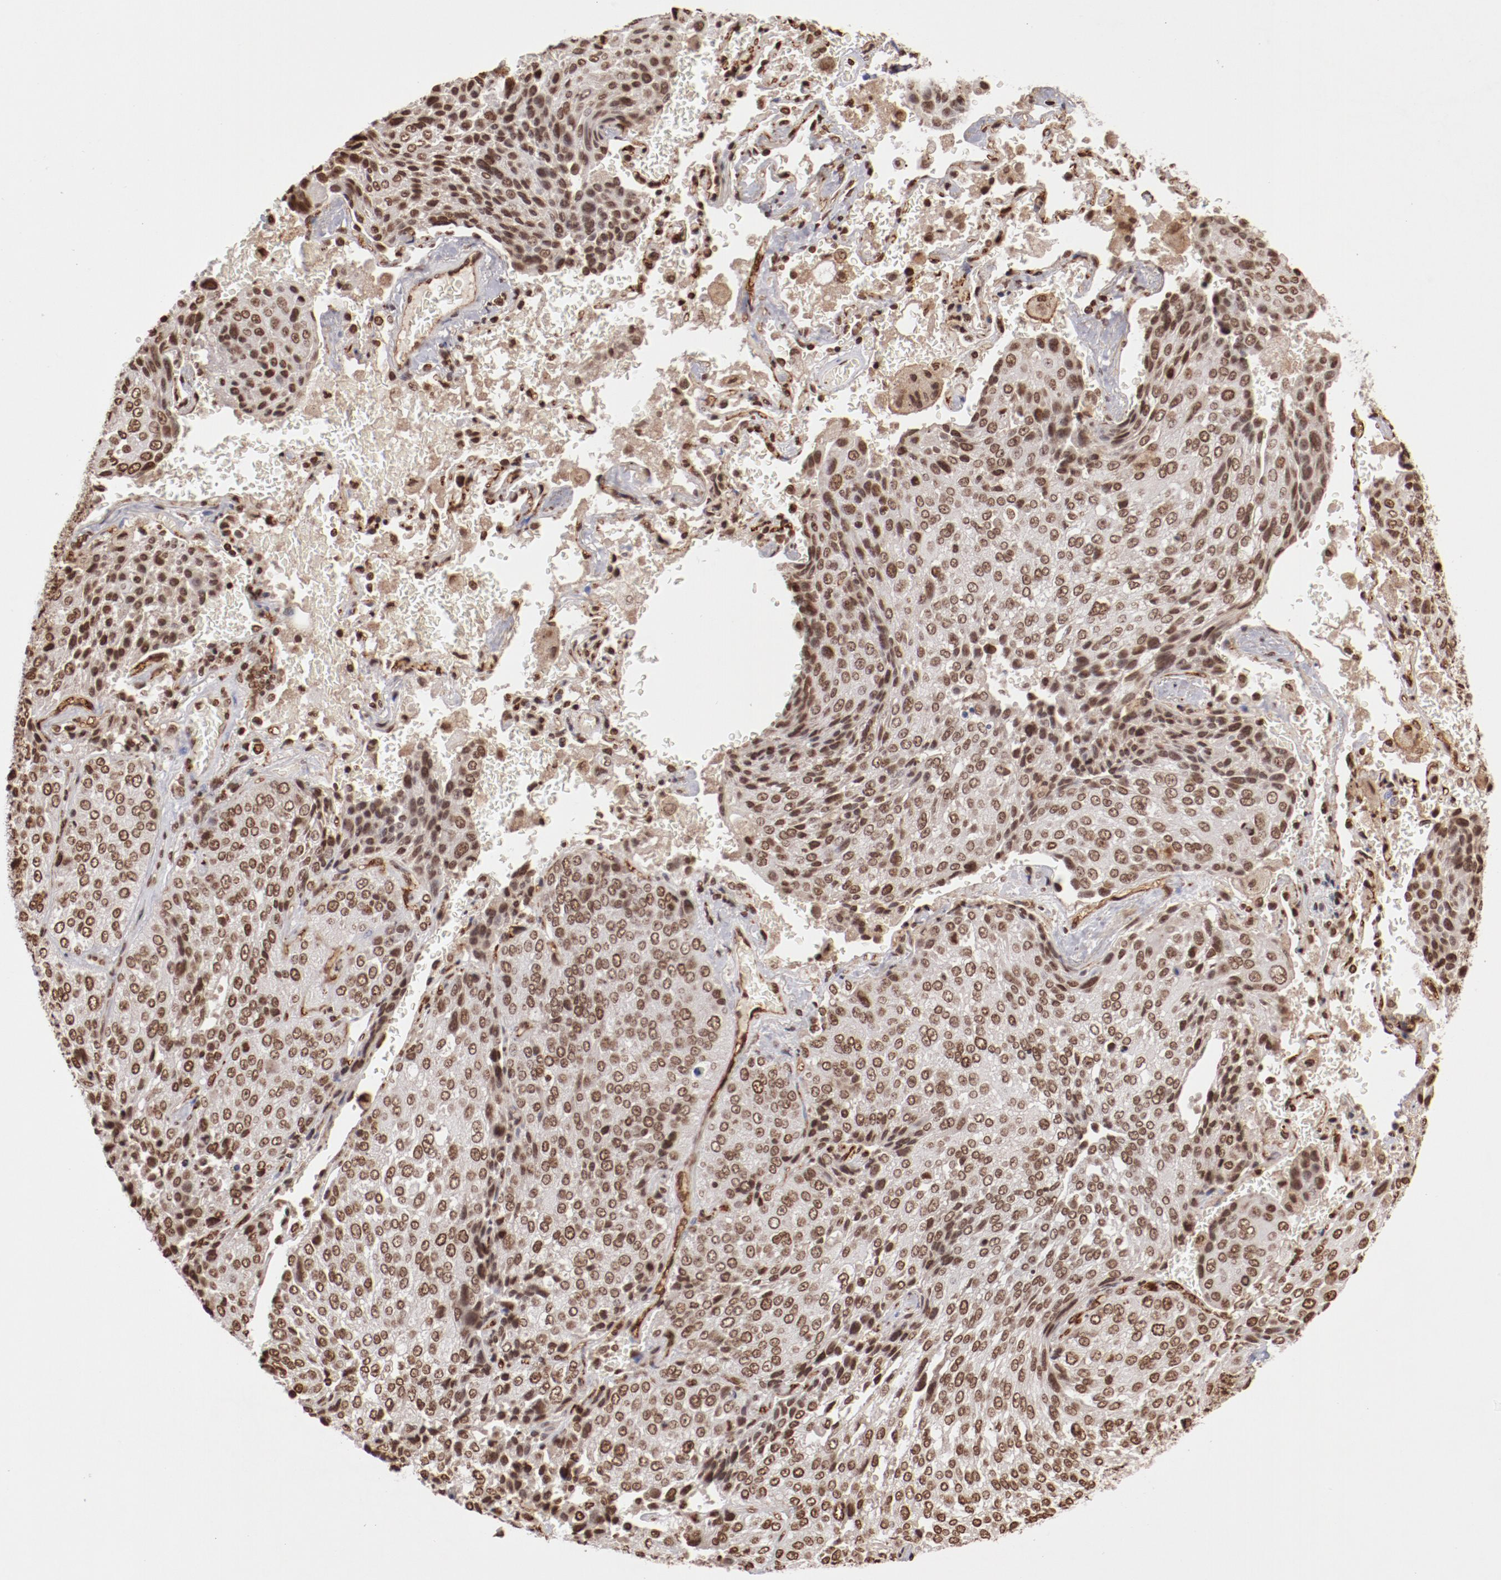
{"staining": {"intensity": "moderate", "quantity": ">75%", "location": "nuclear"}, "tissue": "lung cancer", "cell_type": "Tumor cells", "image_type": "cancer", "snomed": [{"axis": "morphology", "description": "Squamous cell carcinoma, NOS"}, {"axis": "topography", "description": "Lung"}], "caption": "Tumor cells display medium levels of moderate nuclear expression in about >75% of cells in human squamous cell carcinoma (lung). The staining is performed using DAB brown chromogen to label protein expression. The nuclei are counter-stained blue using hematoxylin.", "gene": "ABL2", "patient": {"sex": "male", "age": 54}}